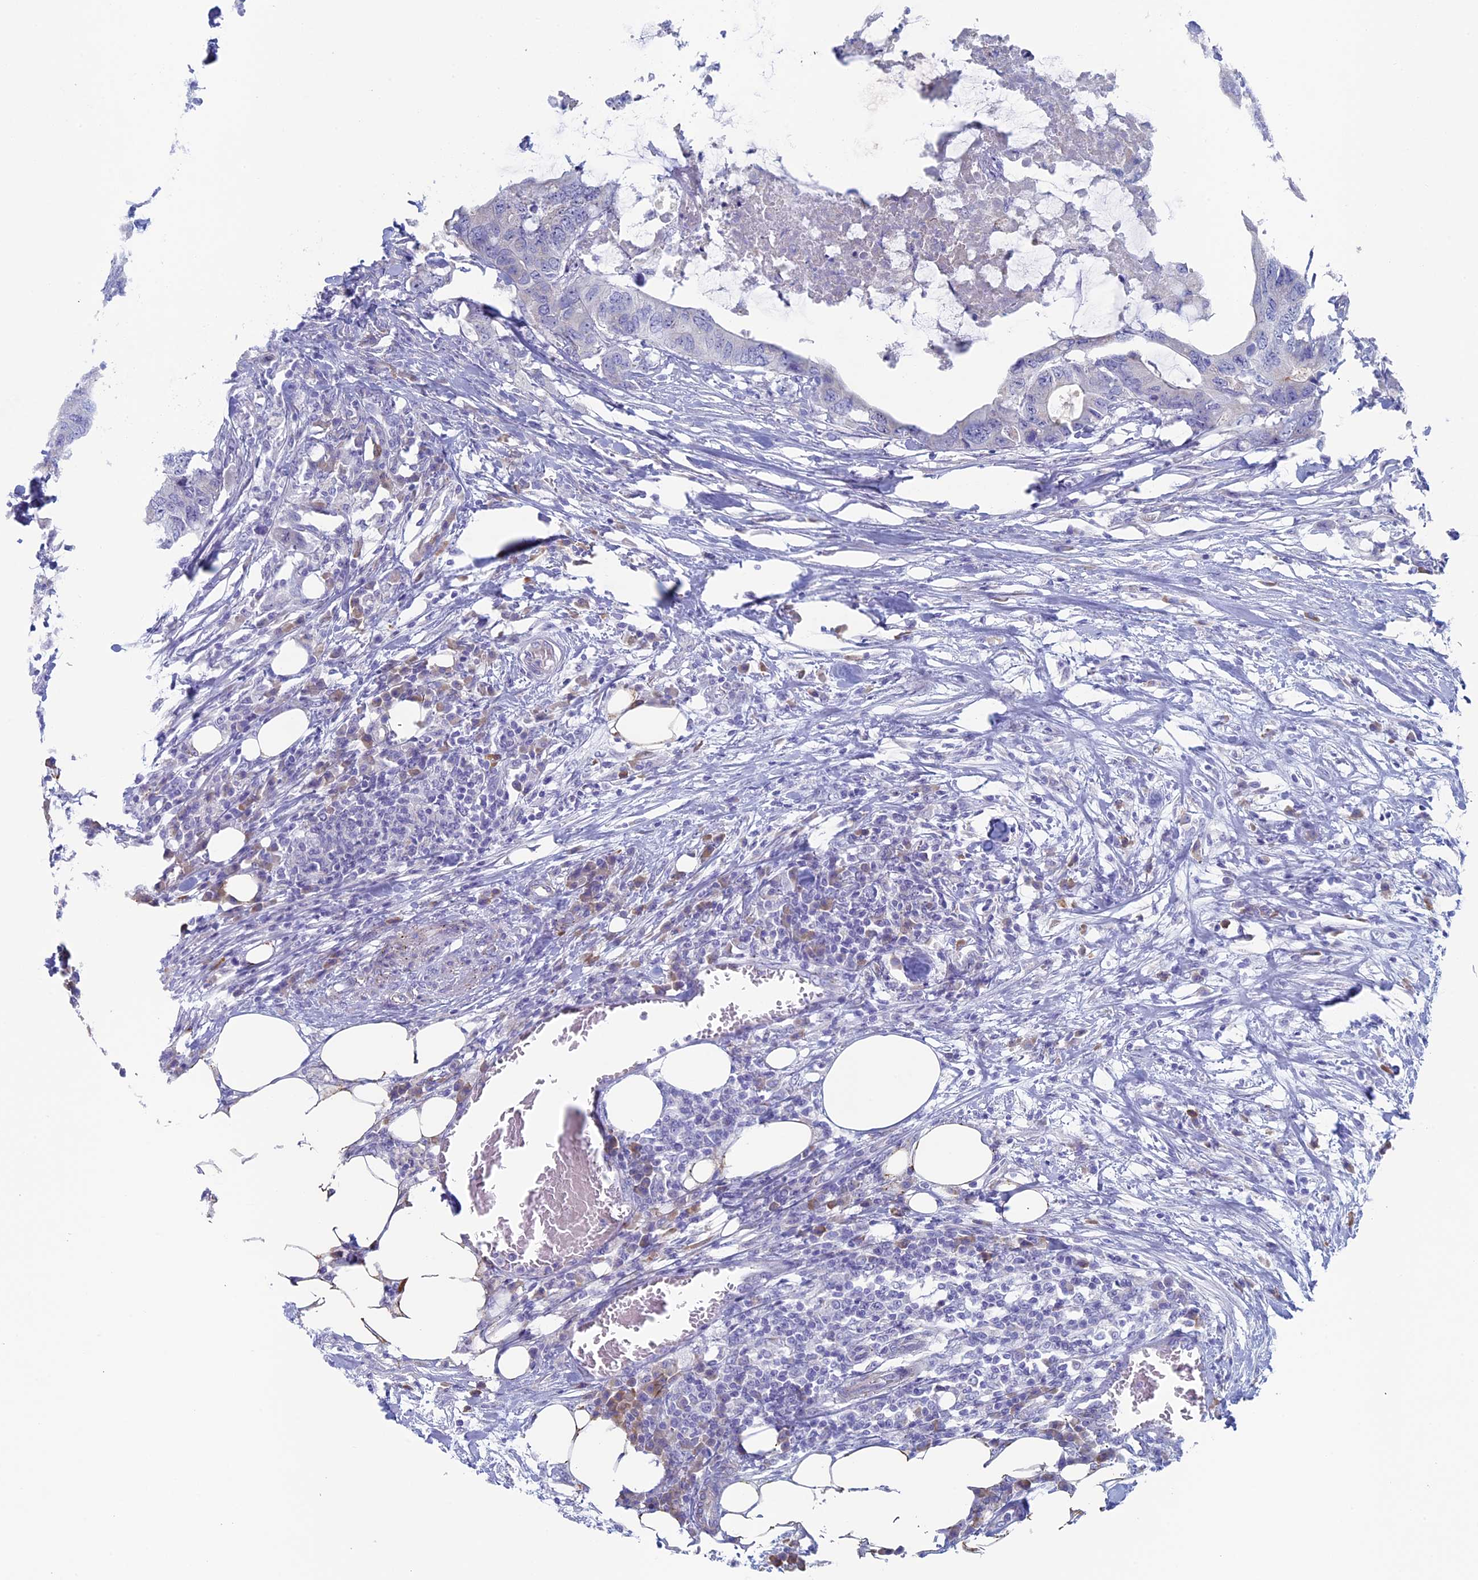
{"staining": {"intensity": "negative", "quantity": "none", "location": "none"}, "tissue": "colorectal cancer", "cell_type": "Tumor cells", "image_type": "cancer", "snomed": [{"axis": "morphology", "description": "Adenocarcinoma, NOS"}, {"axis": "topography", "description": "Colon"}], "caption": "Immunohistochemistry of colorectal cancer reveals no staining in tumor cells.", "gene": "MAGEB6", "patient": {"sex": "male", "age": 71}}